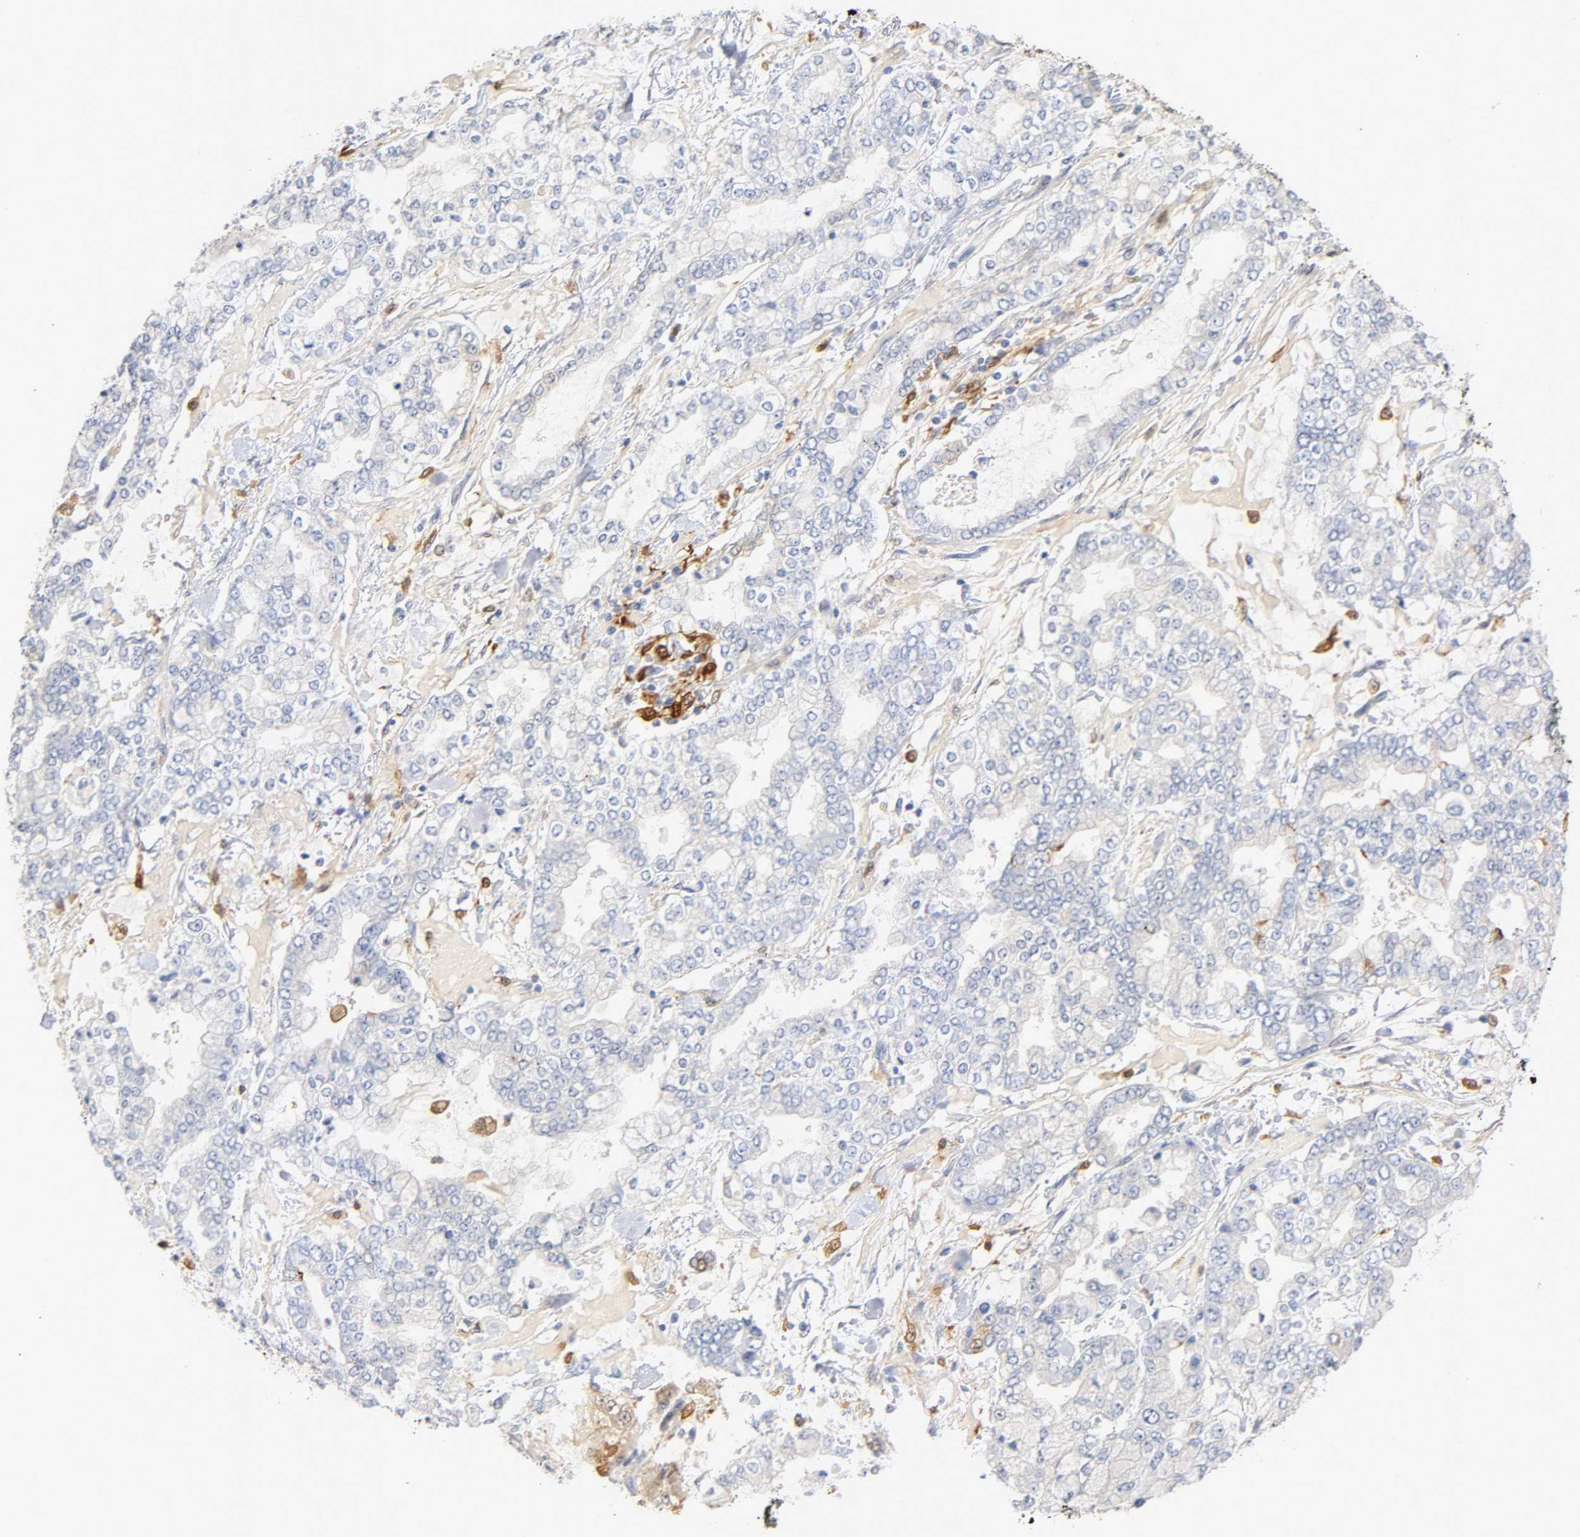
{"staining": {"intensity": "negative", "quantity": "none", "location": "none"}, "tissue": "stomach cancer", "cell_type": "Tumor cells", "image_type": "cancer", "snomed": [{"axis": "morphology", "description": "Normal tissue, NOS"}, {"axis": "morphology", "description": "Adenocarcinoma, NOS"}, {"axis": "topography", "description": "Stomach, upper"}, {"axis": "topography", "description": "Stomach"}], "caption": "The histopathology image reveals no significant positivity in tumor cells of stomach cancer (adenocarcinoma).", "gene": "IL18", "patient": {"sex": "male", "age": 76}}